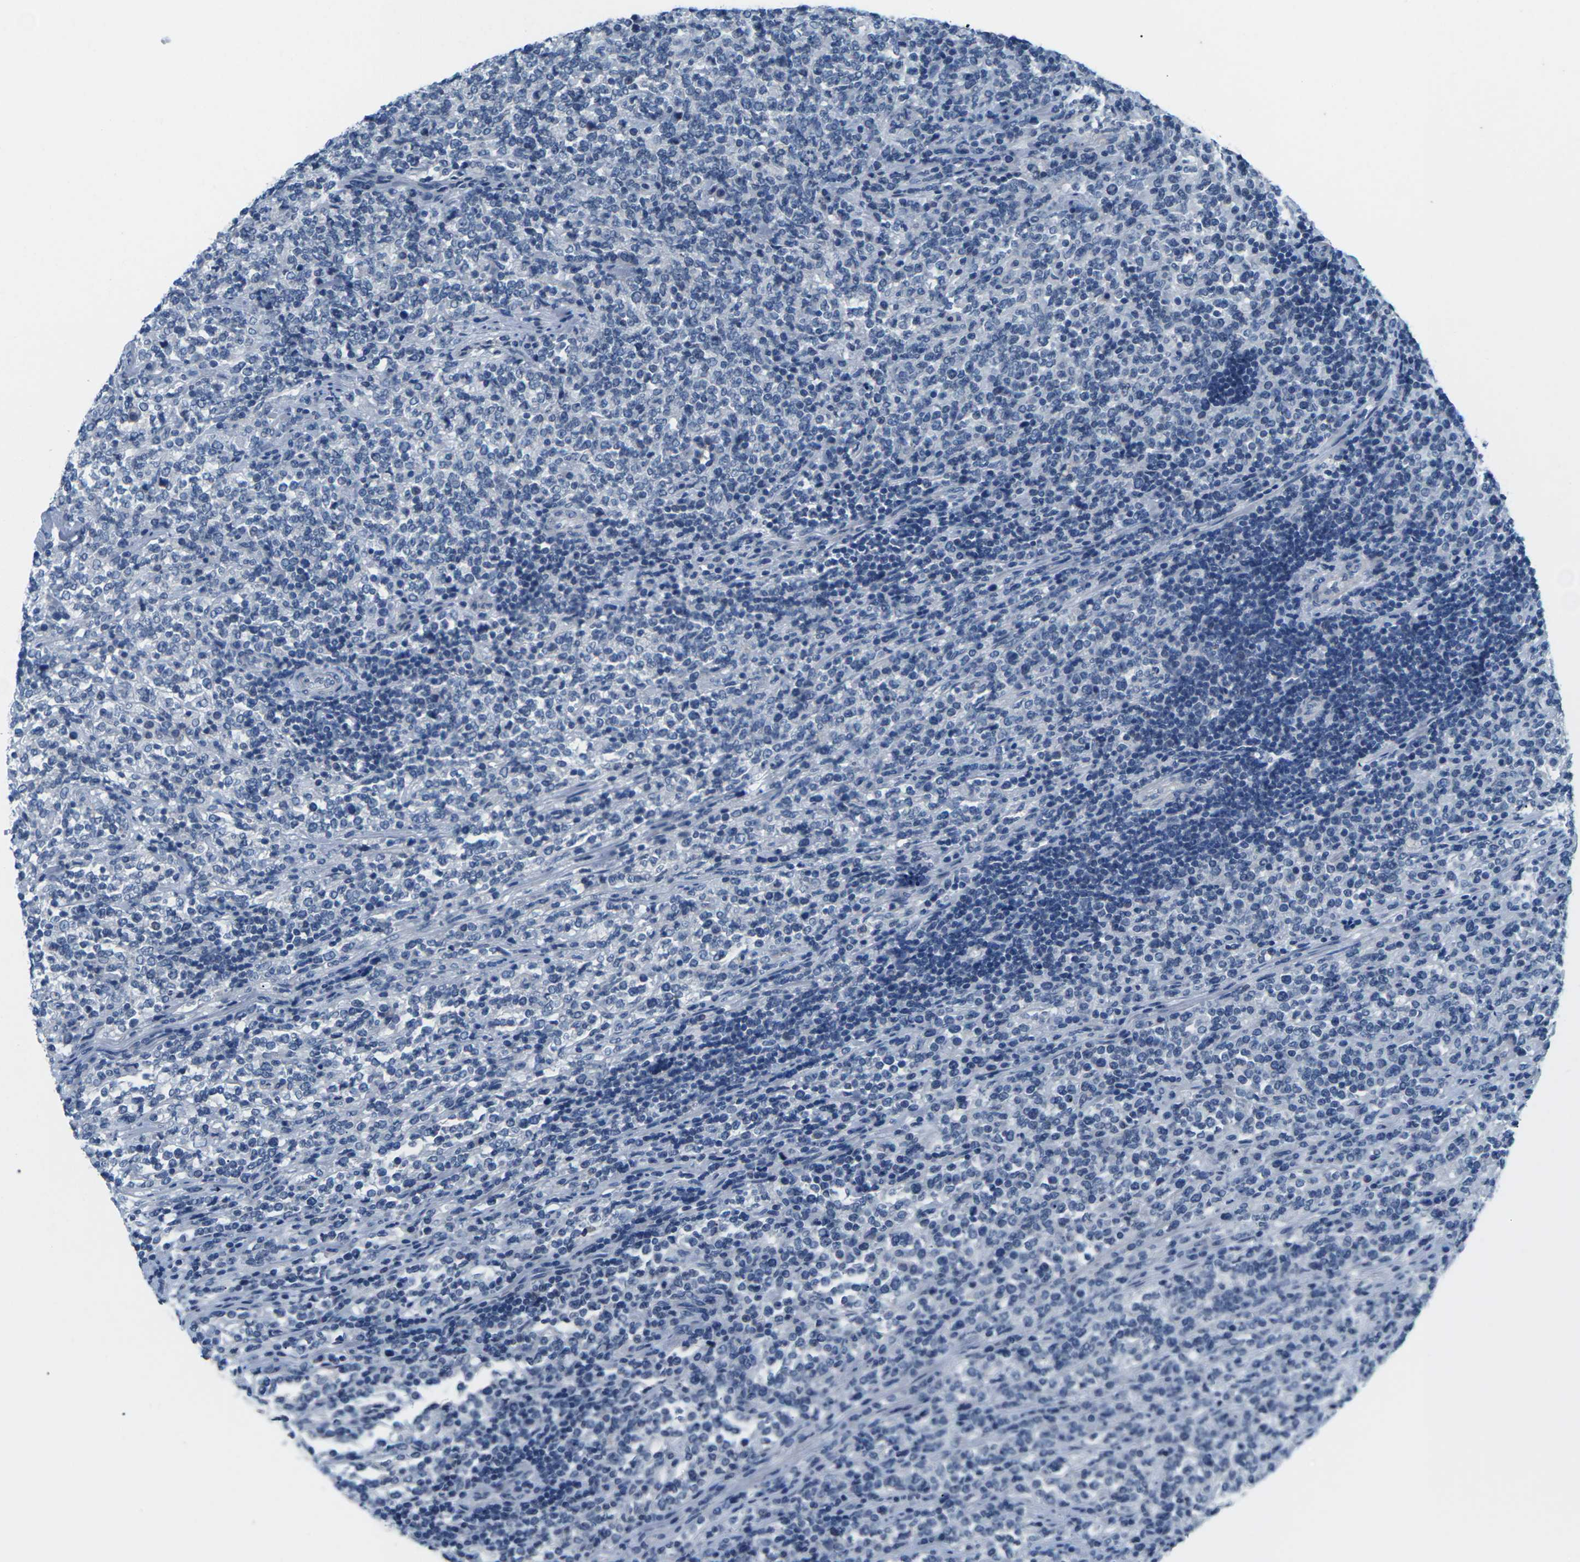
{"staining": {"intensity": "negative", "quantity": "none", "location": "none"}, "tissue": "lymphoma", "cell_type": "Tumor cells", "image_type": "cancer", "snomed": [{"axis": "morphology", "description": "Malignant lymphoma, non-Hodgkin's type, High grade"}, {"axis": "topography", "description": "Soft tissue"}], "caption": "DAB immunohistochemical staining of human high-grade malignant lymphoma, non-Hodgkin's type displays no significant expression in tumor cells.", "gene": "UMOD", "patient": {"sex": "male", "age": 18}}